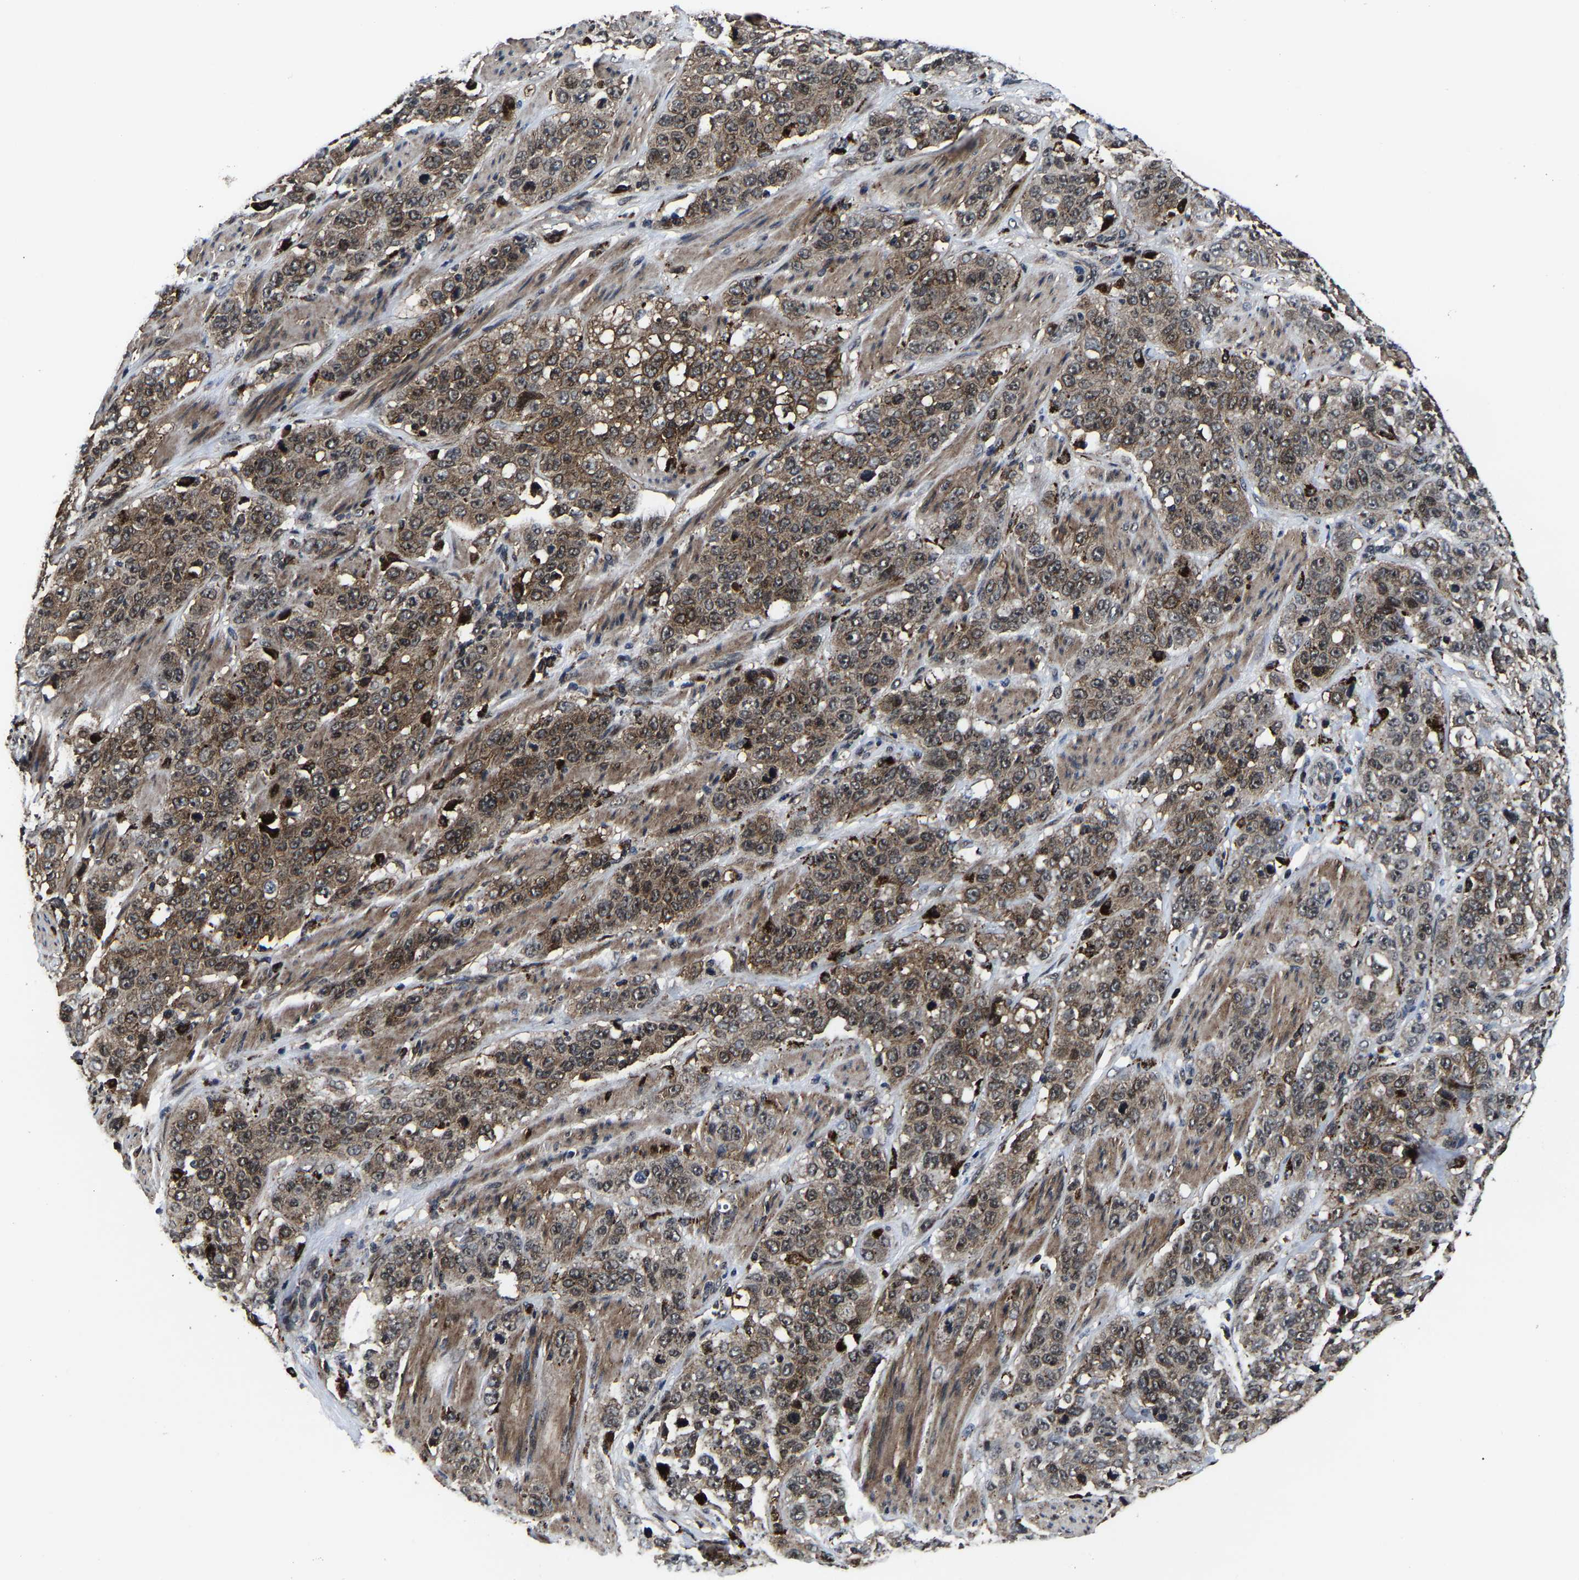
{"staining": {"intensity": "moderate", "quantity": ">75%", "location": "cytoplasmic/membranous"}, "tissue": "stomach cancer", "cell_type": "Tumor cells", "image_type": "cancer", "snomed": [{"axis": "morphology", "description": "Adenocarcinoma, NOS"}, {"axis": "topography", "description": "Stomach"}], "caption": "The histopathology image demonstrates a brown stain indicating the presence of a protein in the cytoplasmic/membranous of tumor cells in adenocarcinoma (stomach).", "gene": "ZCCHC7", "patient": {"sex": "male", "age": 48}}